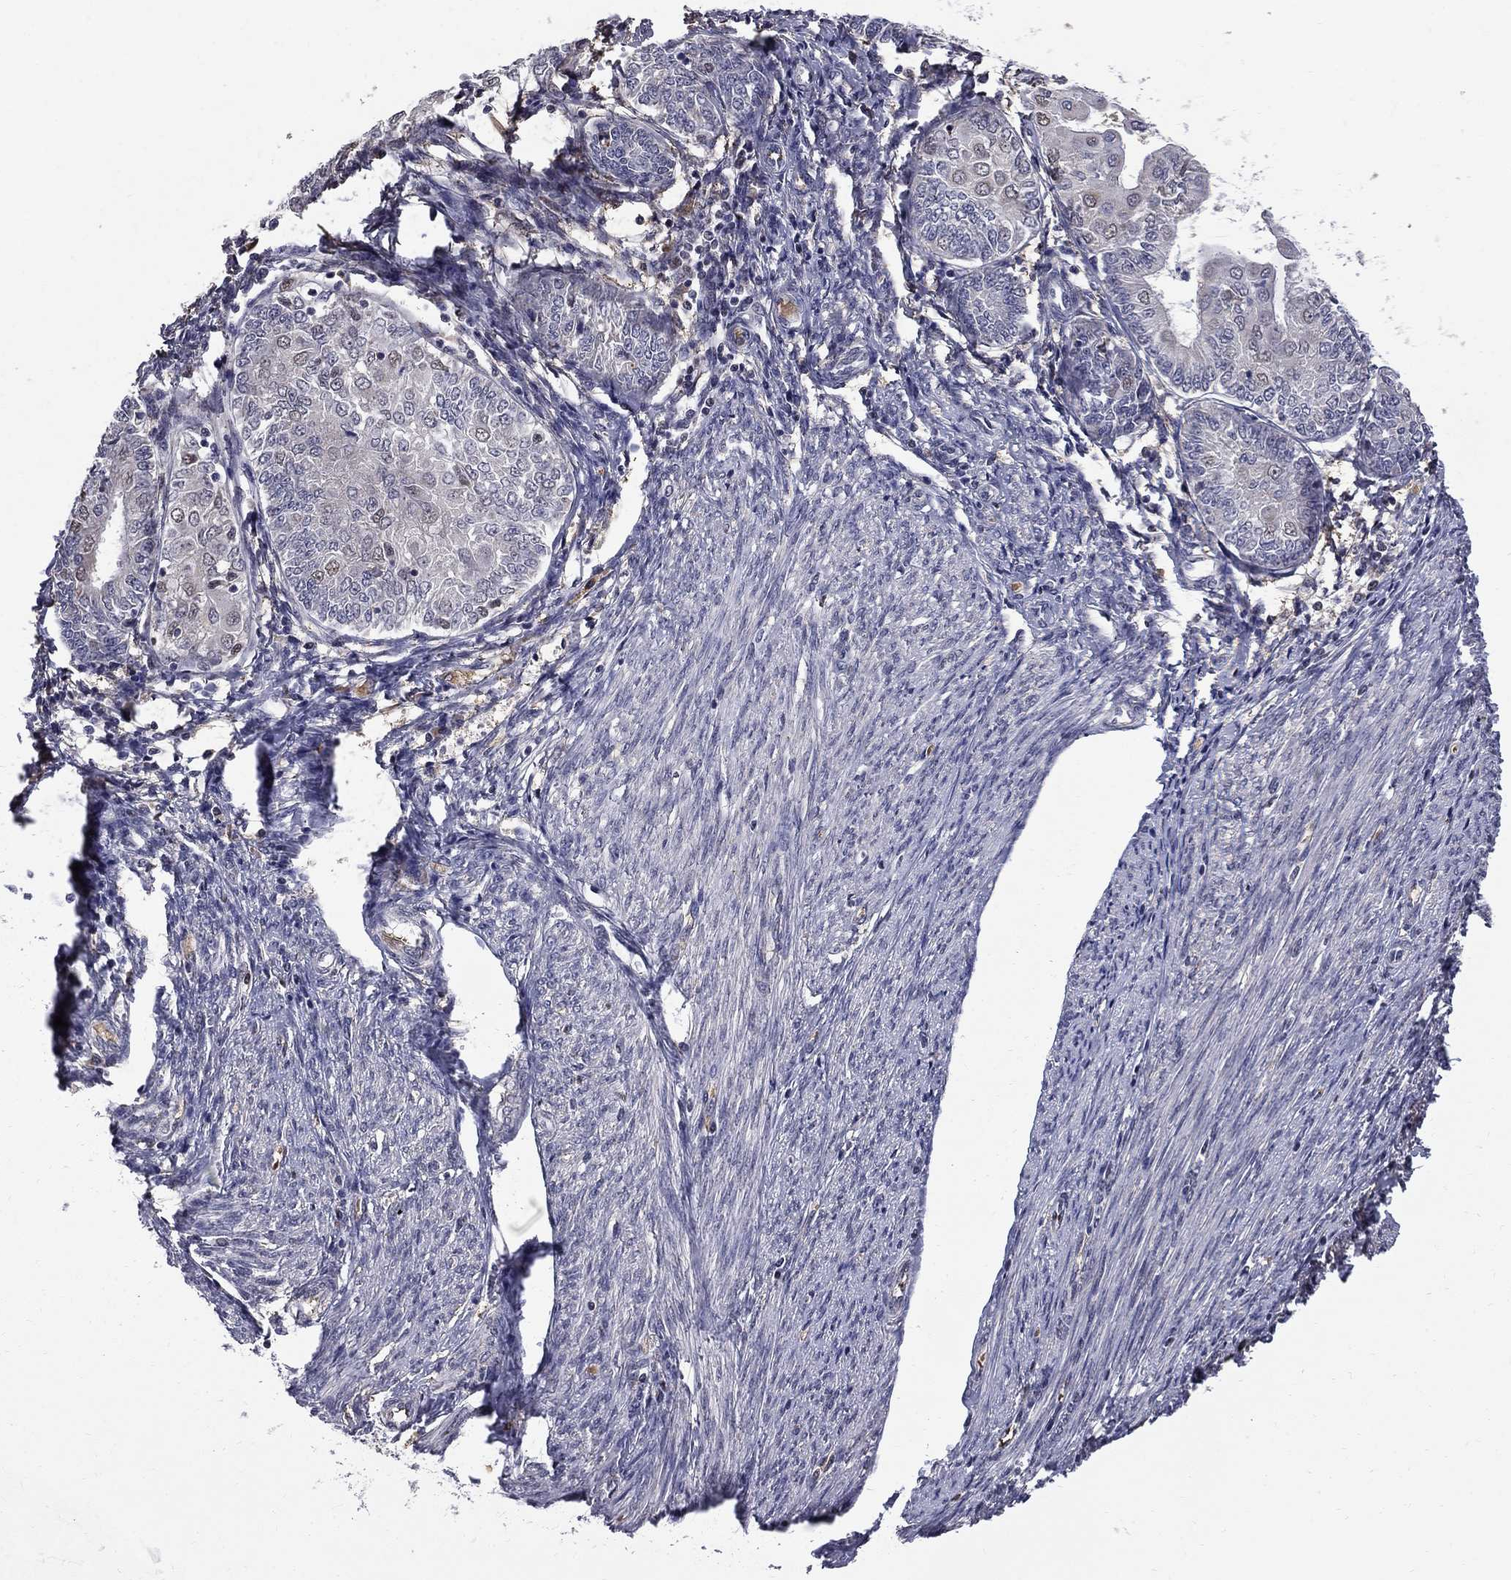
{"staining": {"intensity": "negative", "quantity": "none", "location": "none"}, "tissue": "endometrial cancer", "cell_type": "Tumor cells", "image_type": "cancer", "snomed": [{"axis": "morphology", "description": "Adenocarcinoma, NOS"}, {"axis": "topography", "description": "Endometrium"}], "caption": "Immunohistochemical staining of human endometrial adenocarcinoma exhibits no significant positivity in tumor cells.", "gene": "HSPB2", "patient": {"sex": "female", "age": 68}}